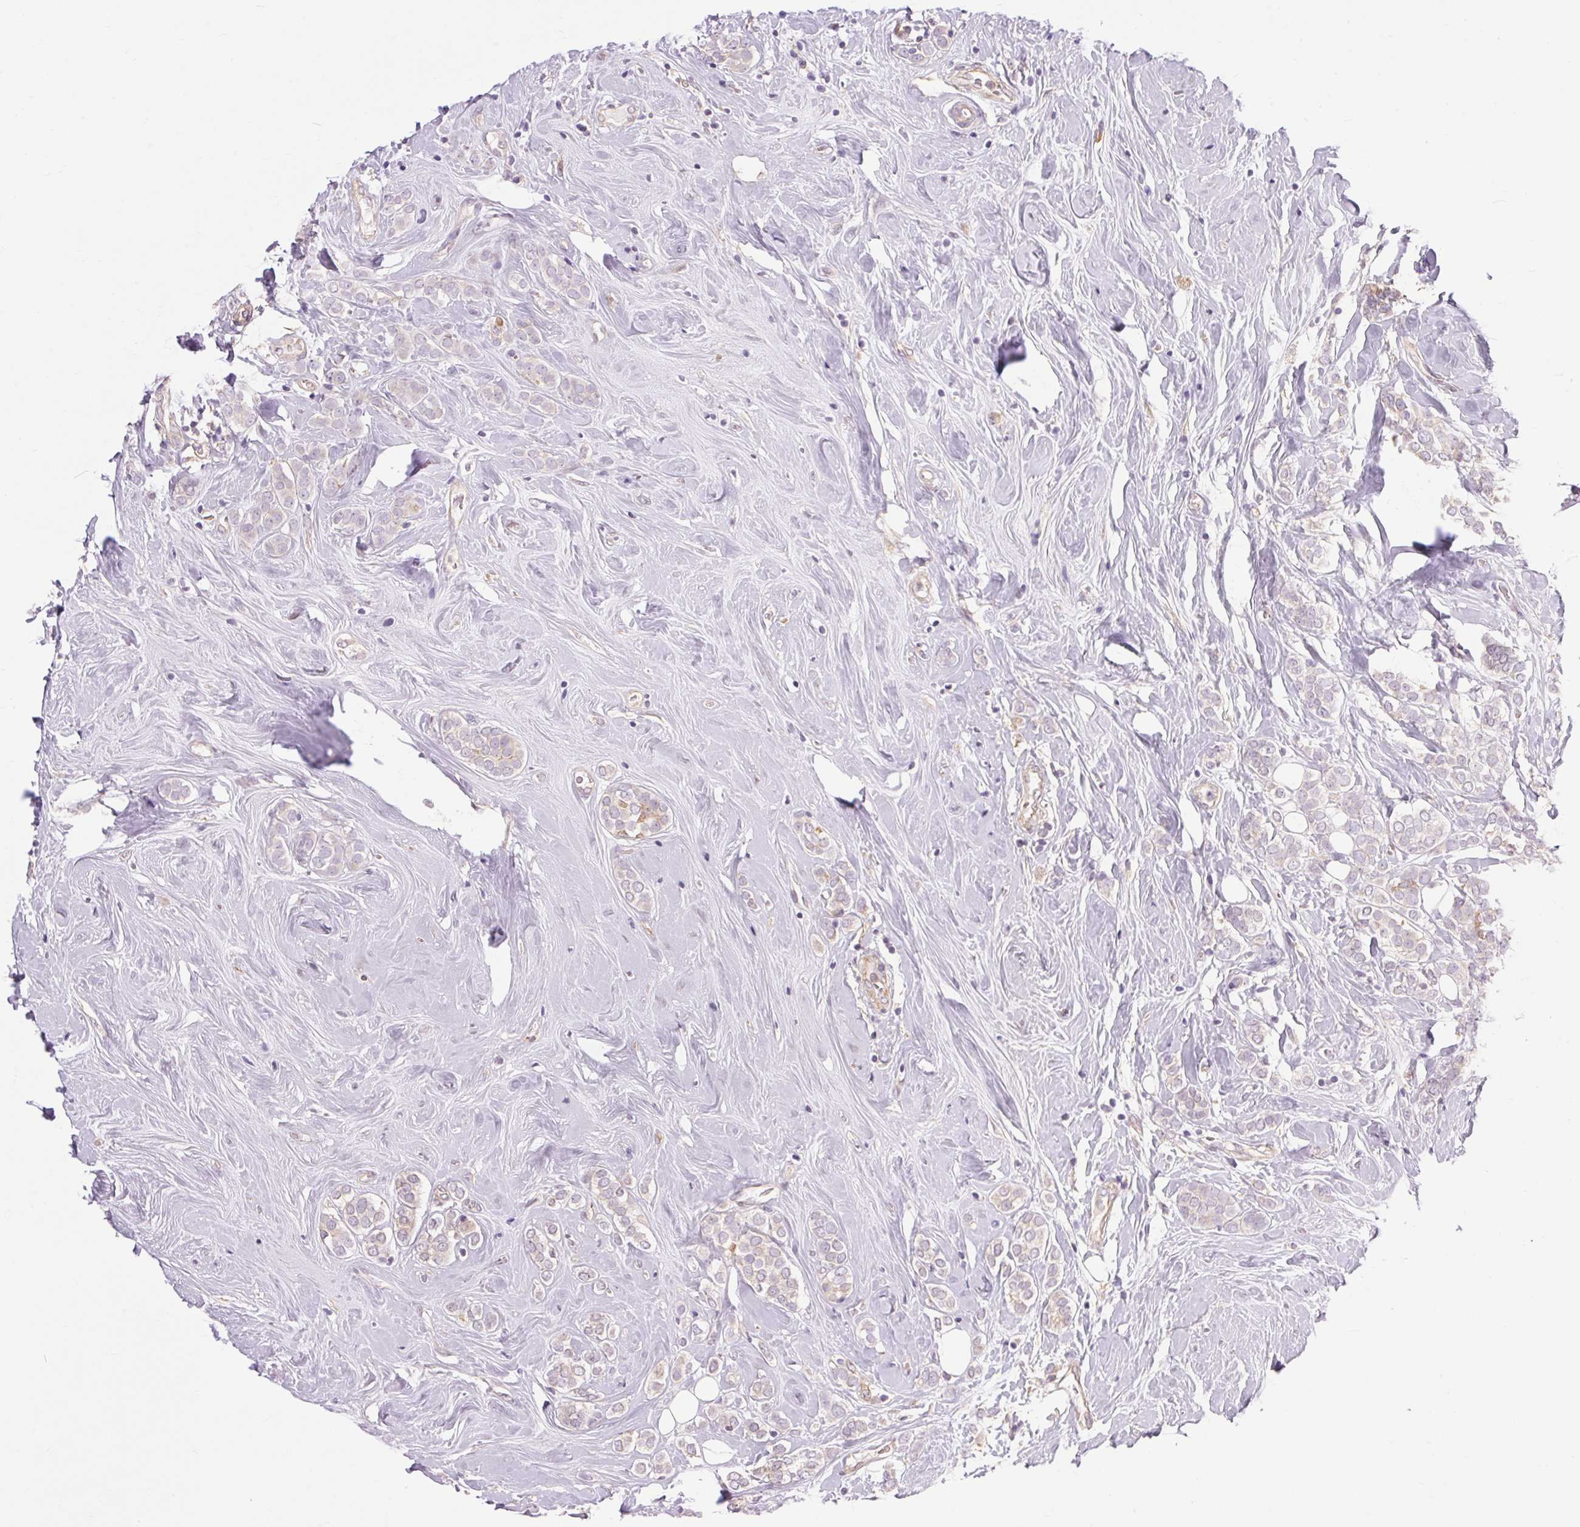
{"staining": {"intensity": "weak", "quantity": "<25%", "location": "cytoplasmic/membranous"}, "tissue": "breast cancer", "cell_type": "Tumor cells", "image_type": "cancer", "snomed": [{"axis": "morphology", "description": "Lobular carcinoma"}, {"axis": "topography", "description": "Breast"}], "caption": "IHC micrograph of neoplastic tissue: human breast cancer (lobular carcinoma) stained with DAB shows no significant protein staining in tumor cells.", "gene": "TM6SF1", "patient": {"sex": "female", "age": 49}}